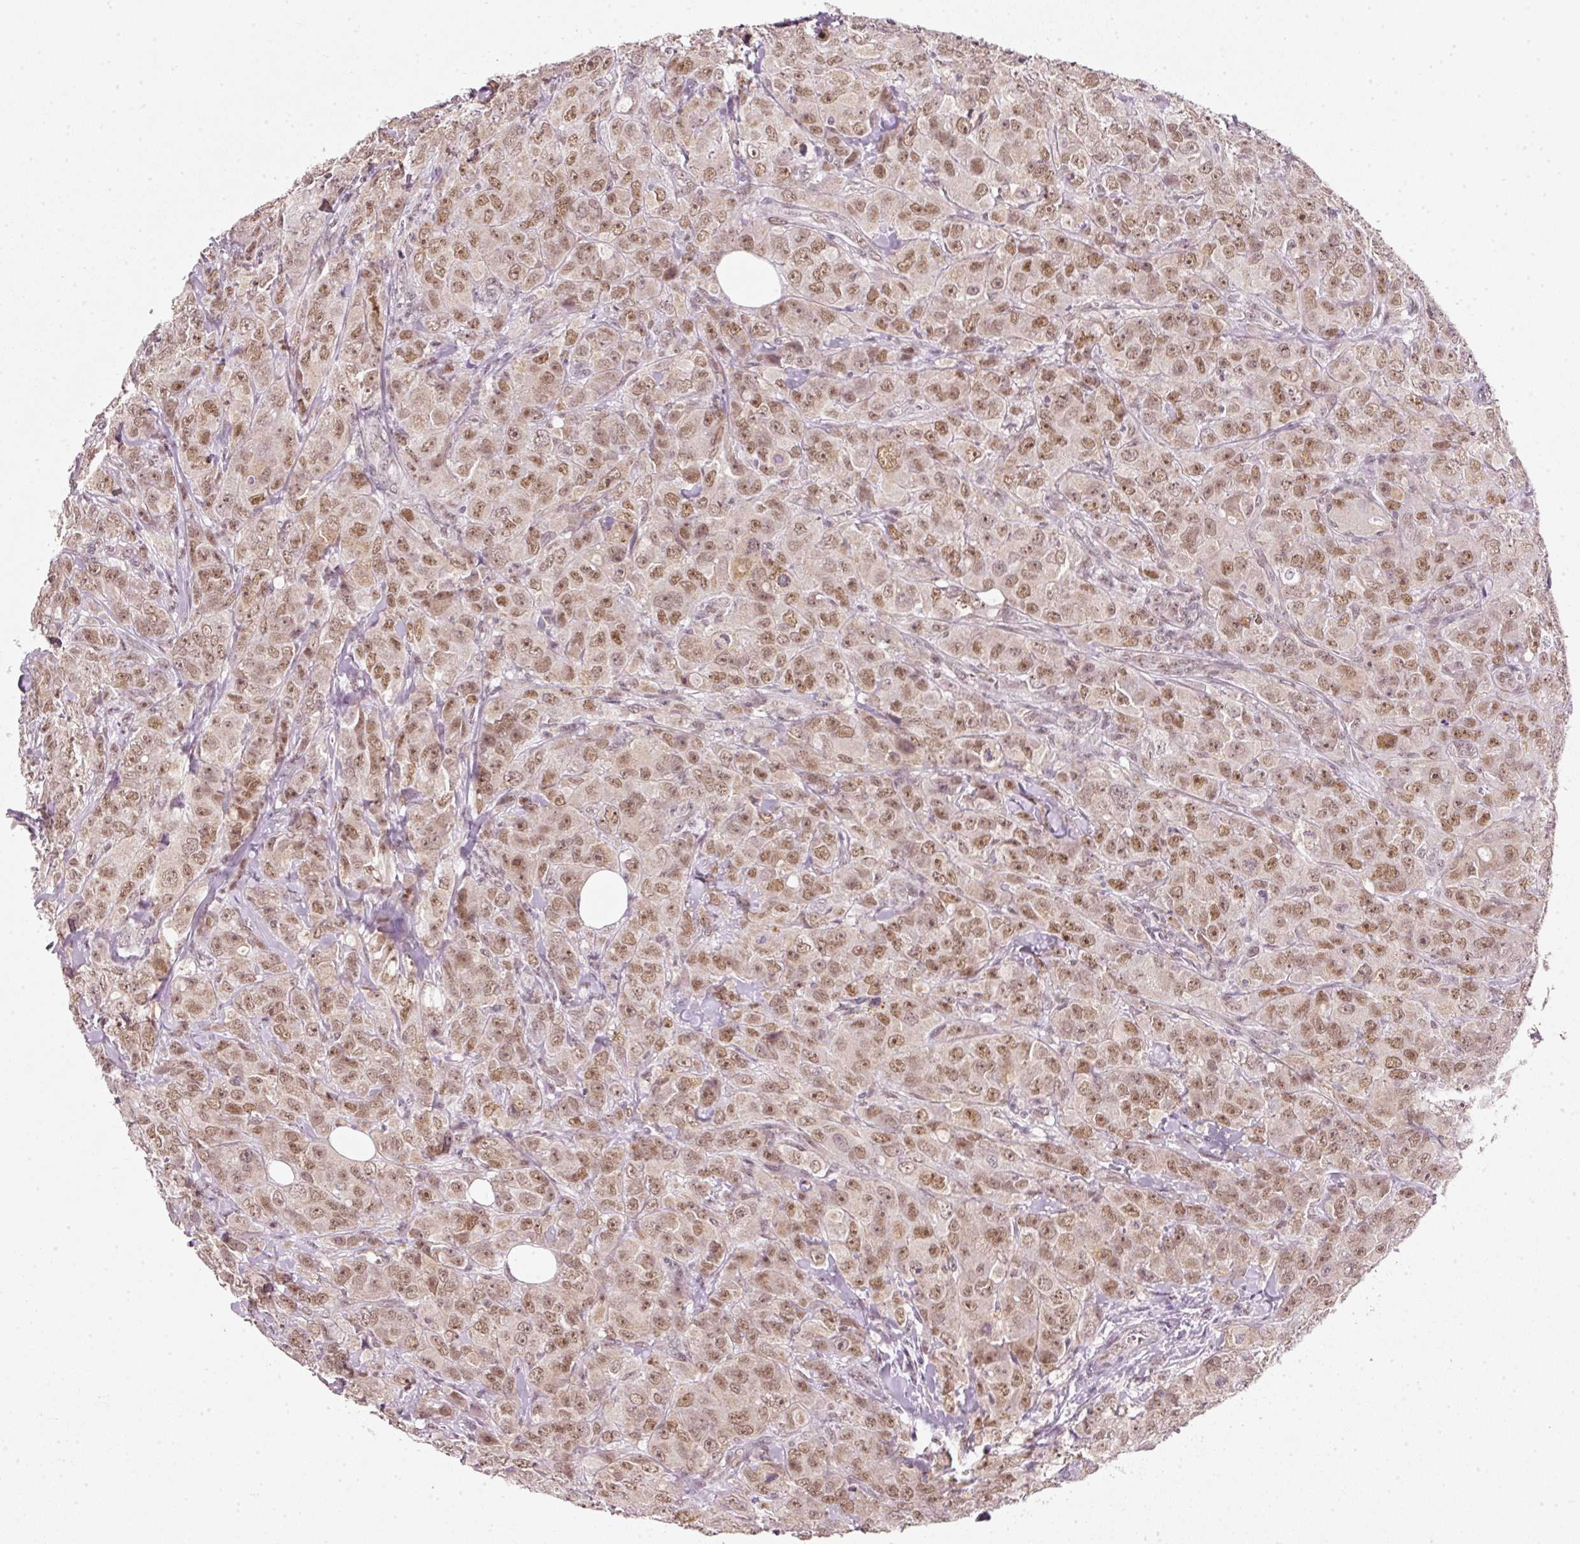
{"staining": {"intensity": "moderate", "quantity": ">75%", "location": "nuclear"}, "tissue": "breast cancer", "cell_type": "Tumor cells", "image_type": "cancer", "snomed": [{"axis": "morphology", "description": "Duct carcinoma"}, {"axis": "topography", "description": "Breast"}], "caption": "Invasive ductal carcinoma (breast) tissue demonstrates moderate nuclear positivity in approximately >75% of tumor cells, visualized by immunohistochemistry.", "gene": "FSTL3", "patient": {"sex": "female", "age": 43}}